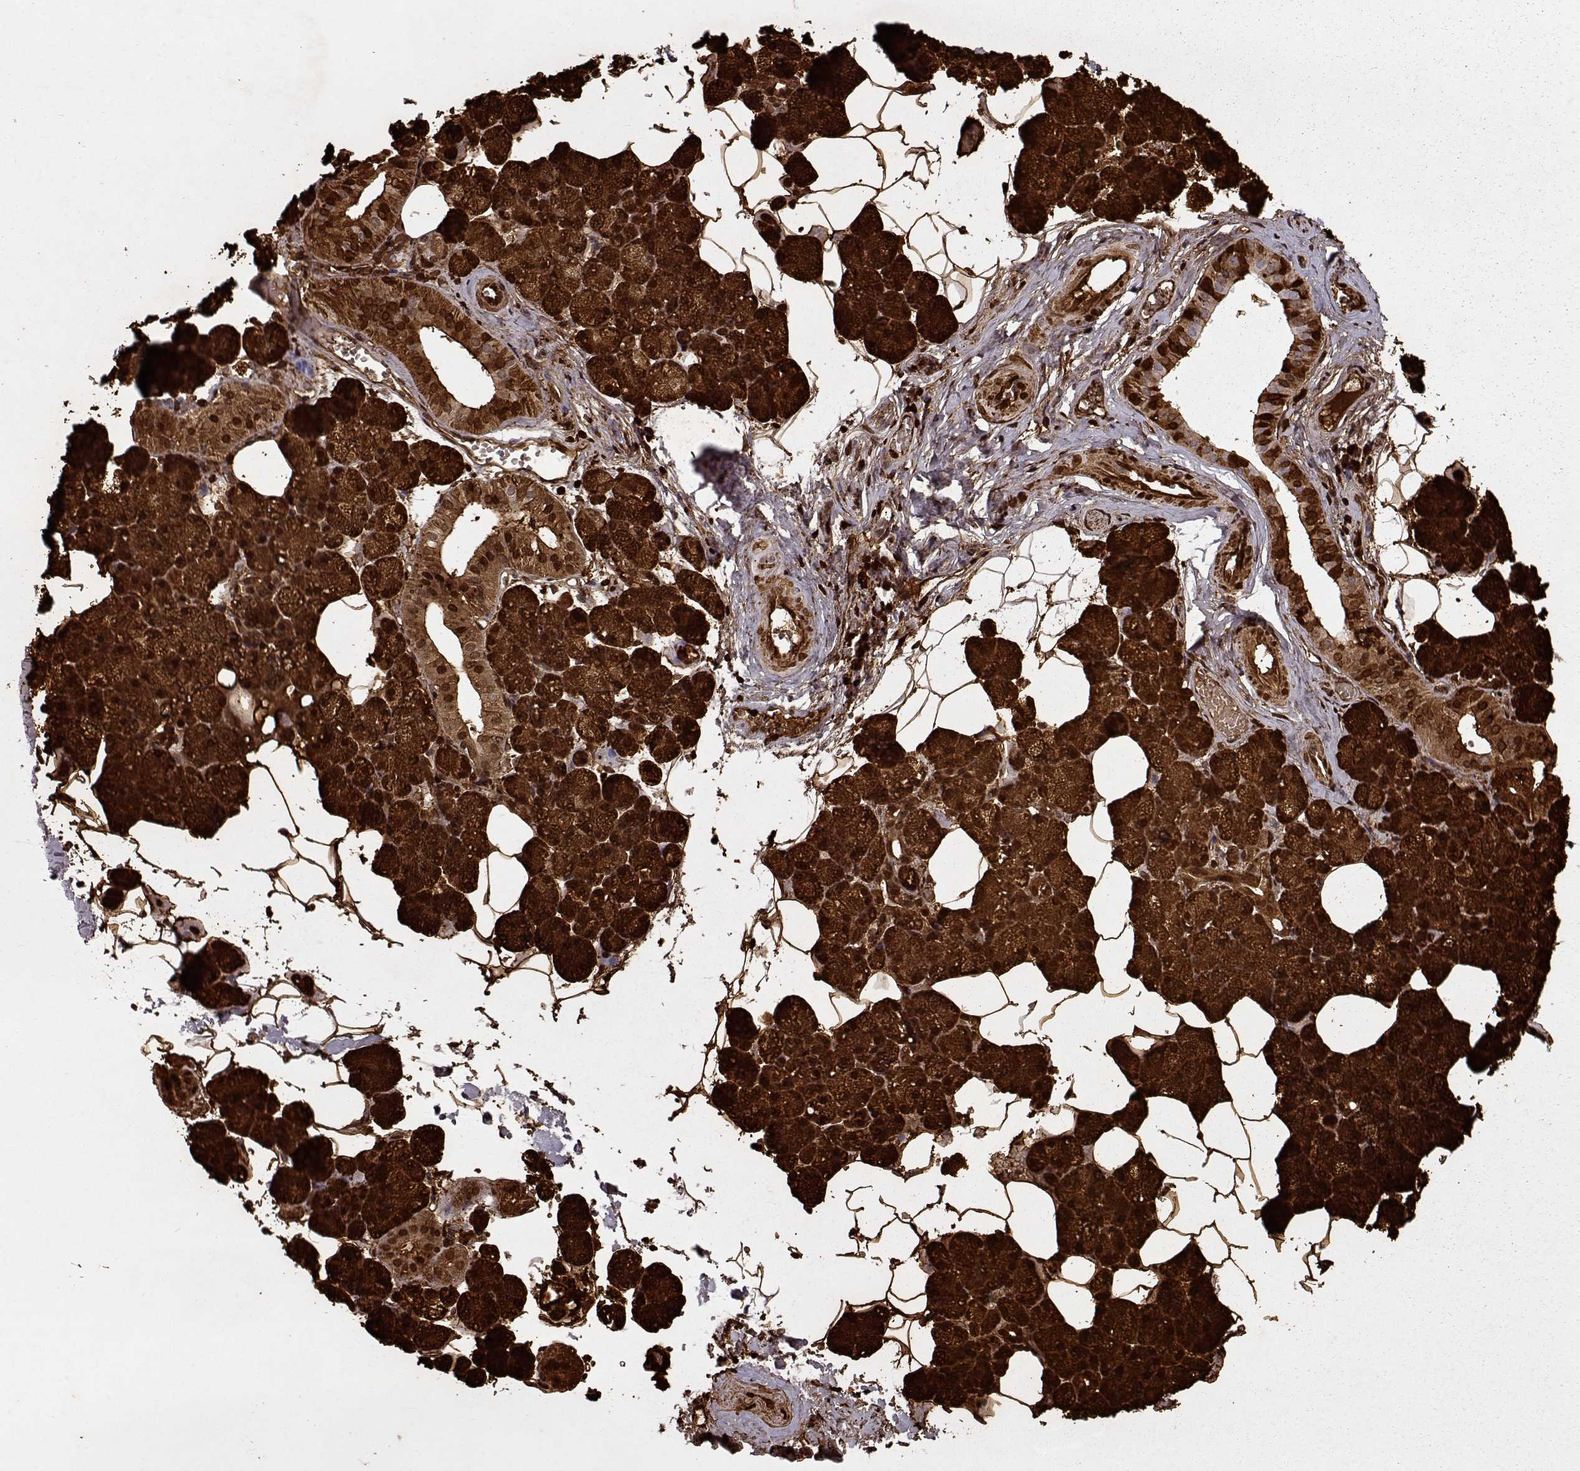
{"staining": {"intensity": "strong", "quantity": "<25%", "location": "cytoplasmic/membranous,nuclear"}, "tissue": "salivary gland", "cell_type": "Glandular cells", "image_type": "normal", "snomed": [{"axis": "morphology", "description": "Normal tissue, NOS"}, {"axis": "topography", "description": "Salivary gland"}], "caption": "A high-resolution image shows immunohistochemistry (IHC) staining of benign salivary gland, which exhibits strong cytoplasmic/membranous,nuclear expression in about <25% of glandular cells.", "gene": "CCL19", "patient": {"sex": "male", "age": 38}}